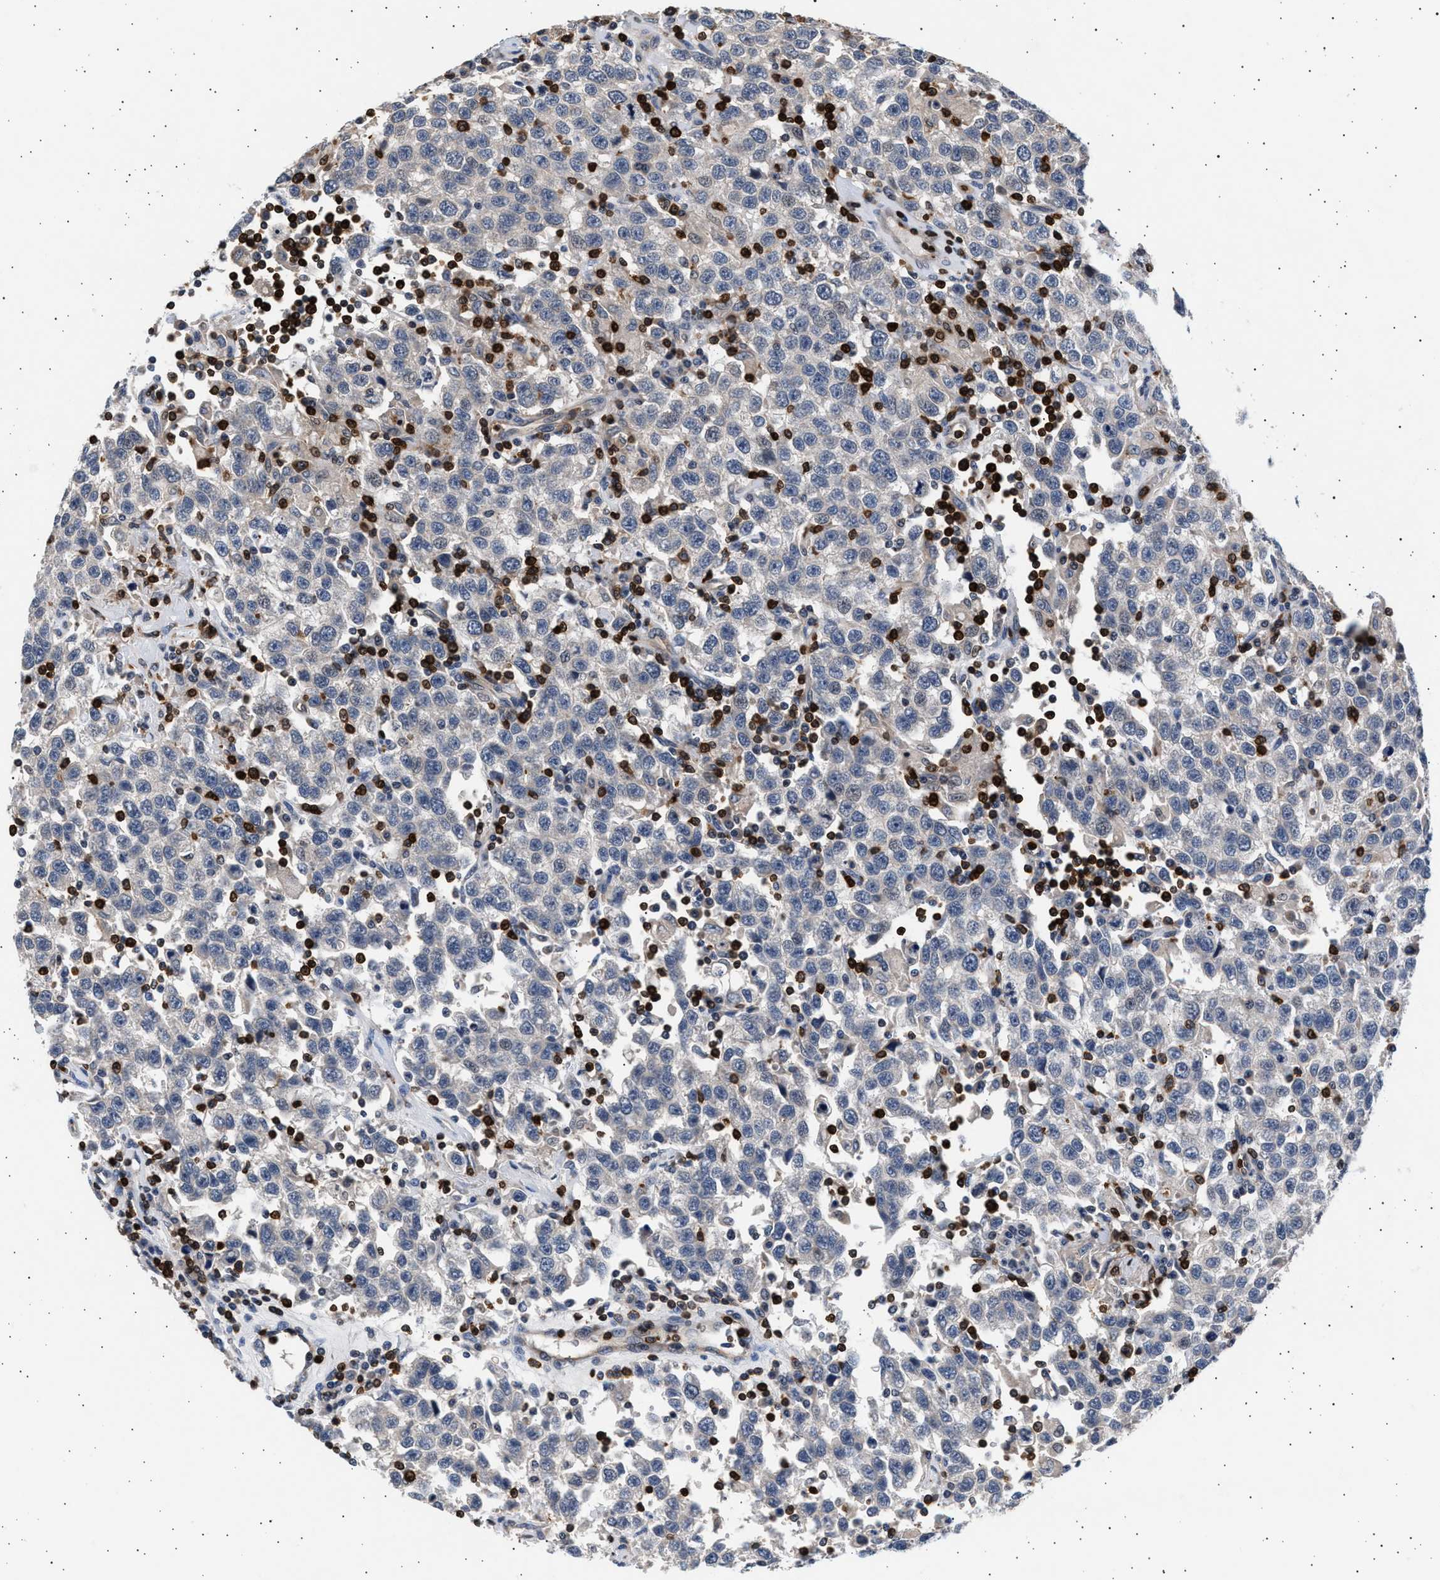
{"staining": {"intensity": "negative", "quantity": "none", "location": "none"}, "tissue": "testis cancer", "cell_type": "Tumor cells", "image_type": "cancer", "snomed": [{"axis": "morphology", "description": "Seminoma, NOS"}, {"axis": "topography", "description": "Testis"}], "caption": "The immunohistochemistry (IHC) image has no significant expression in tumor cells of testis seminoma tissue.", "gene": "GRAP2", "patient": {"sex": "male", "age": 41}}